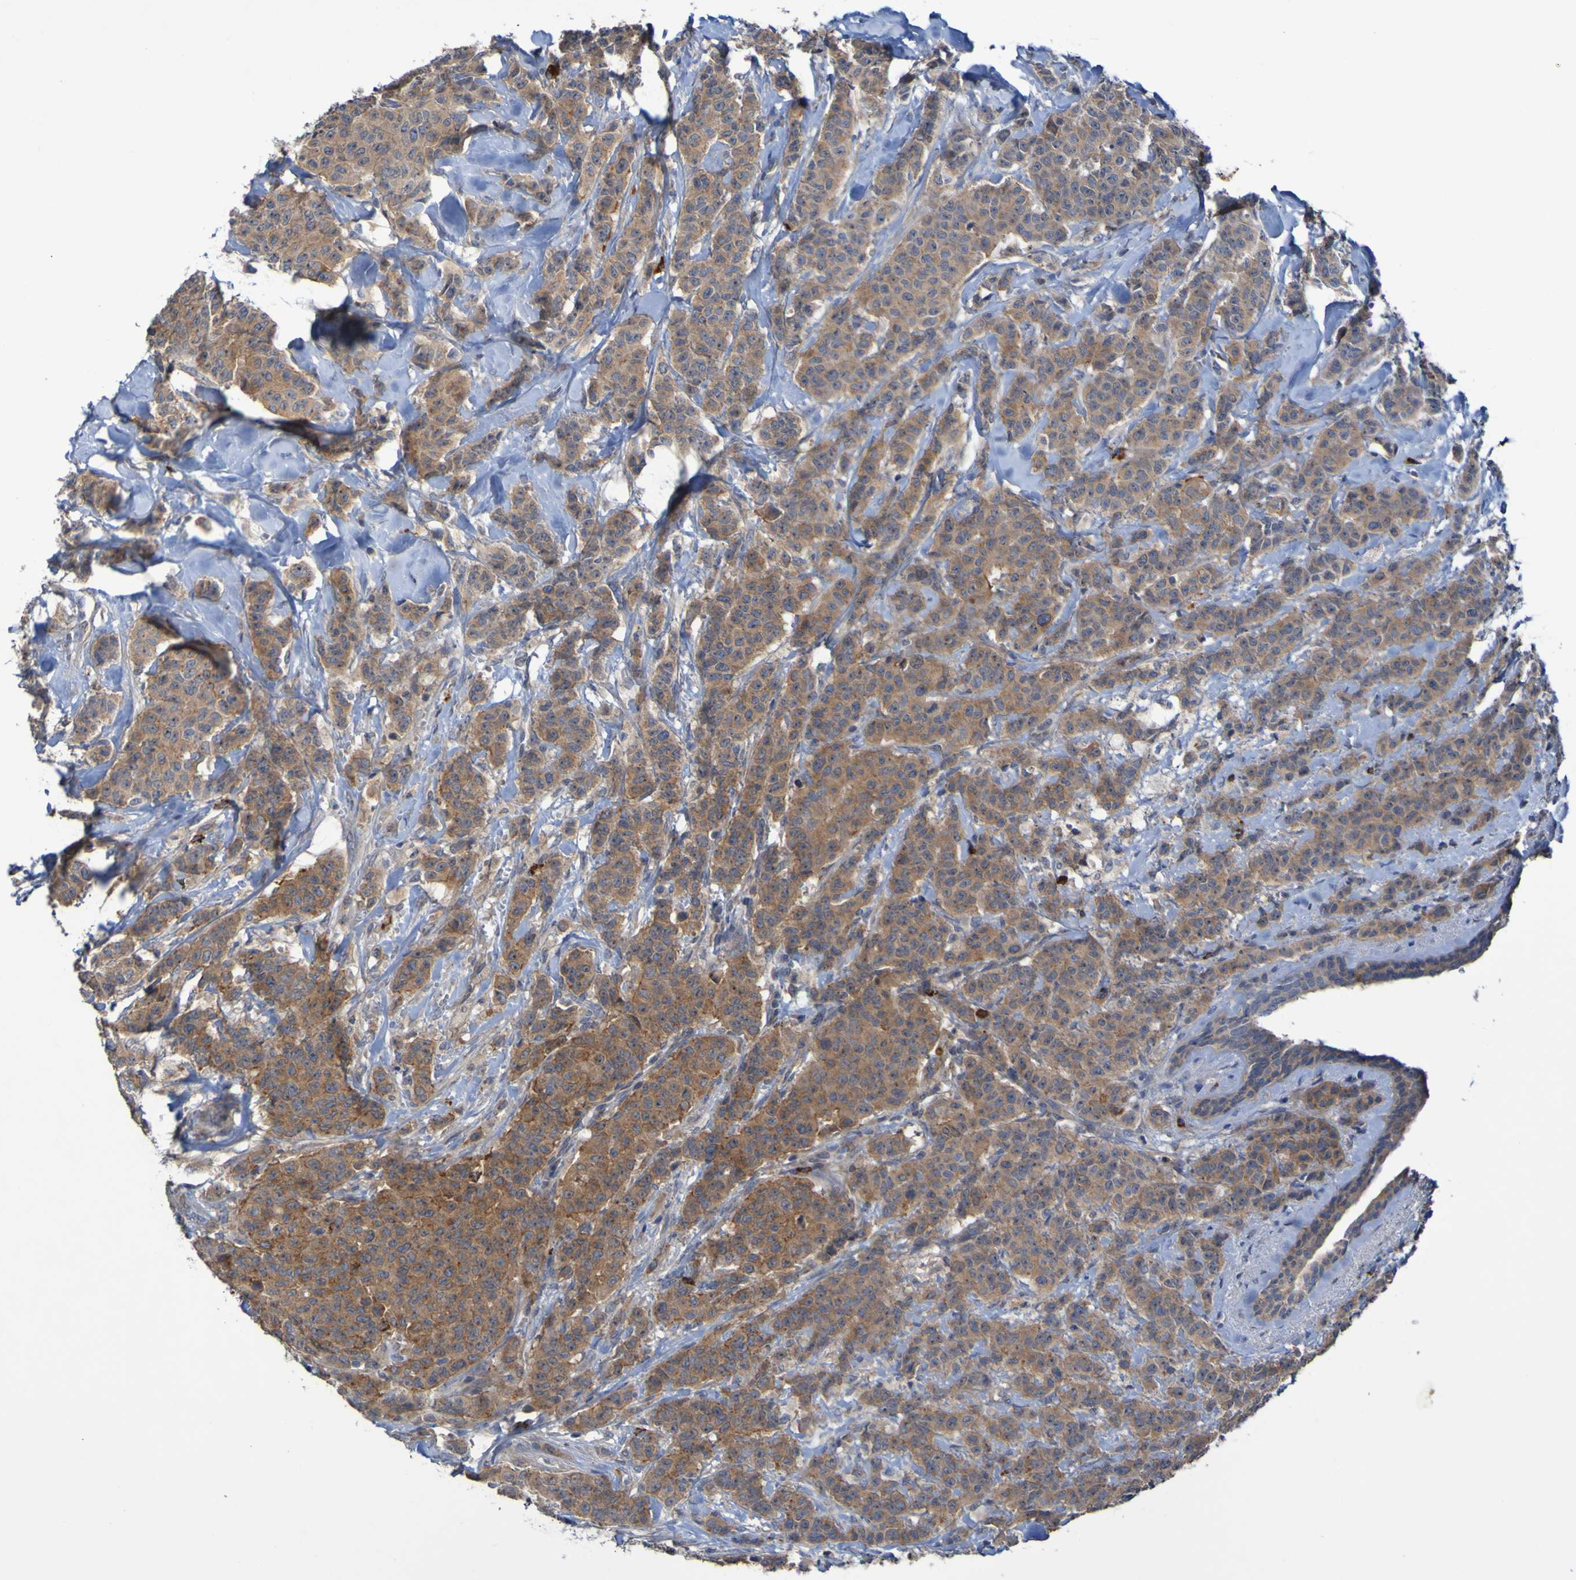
{"staining": {"intensity": "moderate", "quantity": ">75%", "location": "cytoplasmic/membranous"}, "tissue": "breast cancer", "cell_type": "Tumor cells", "image_type": "cancer", "snomed": [{"axis": "morphology", "description": "Normal tissue, NOS"}, {"axis": "morphology", "description": "Duct carcinoma"}, {"axis": "topography", "description": "Breast"}], "caption": "This micrograph demonstrates IHC staining of human breast cancer (invasive ductal carcinoma), with medium moderate cytoplasmic/membranous positivity in approximately >75% of tumor cells.", "gene": "ANGPT4", "patient": {"sex": "female", "age": 40}}